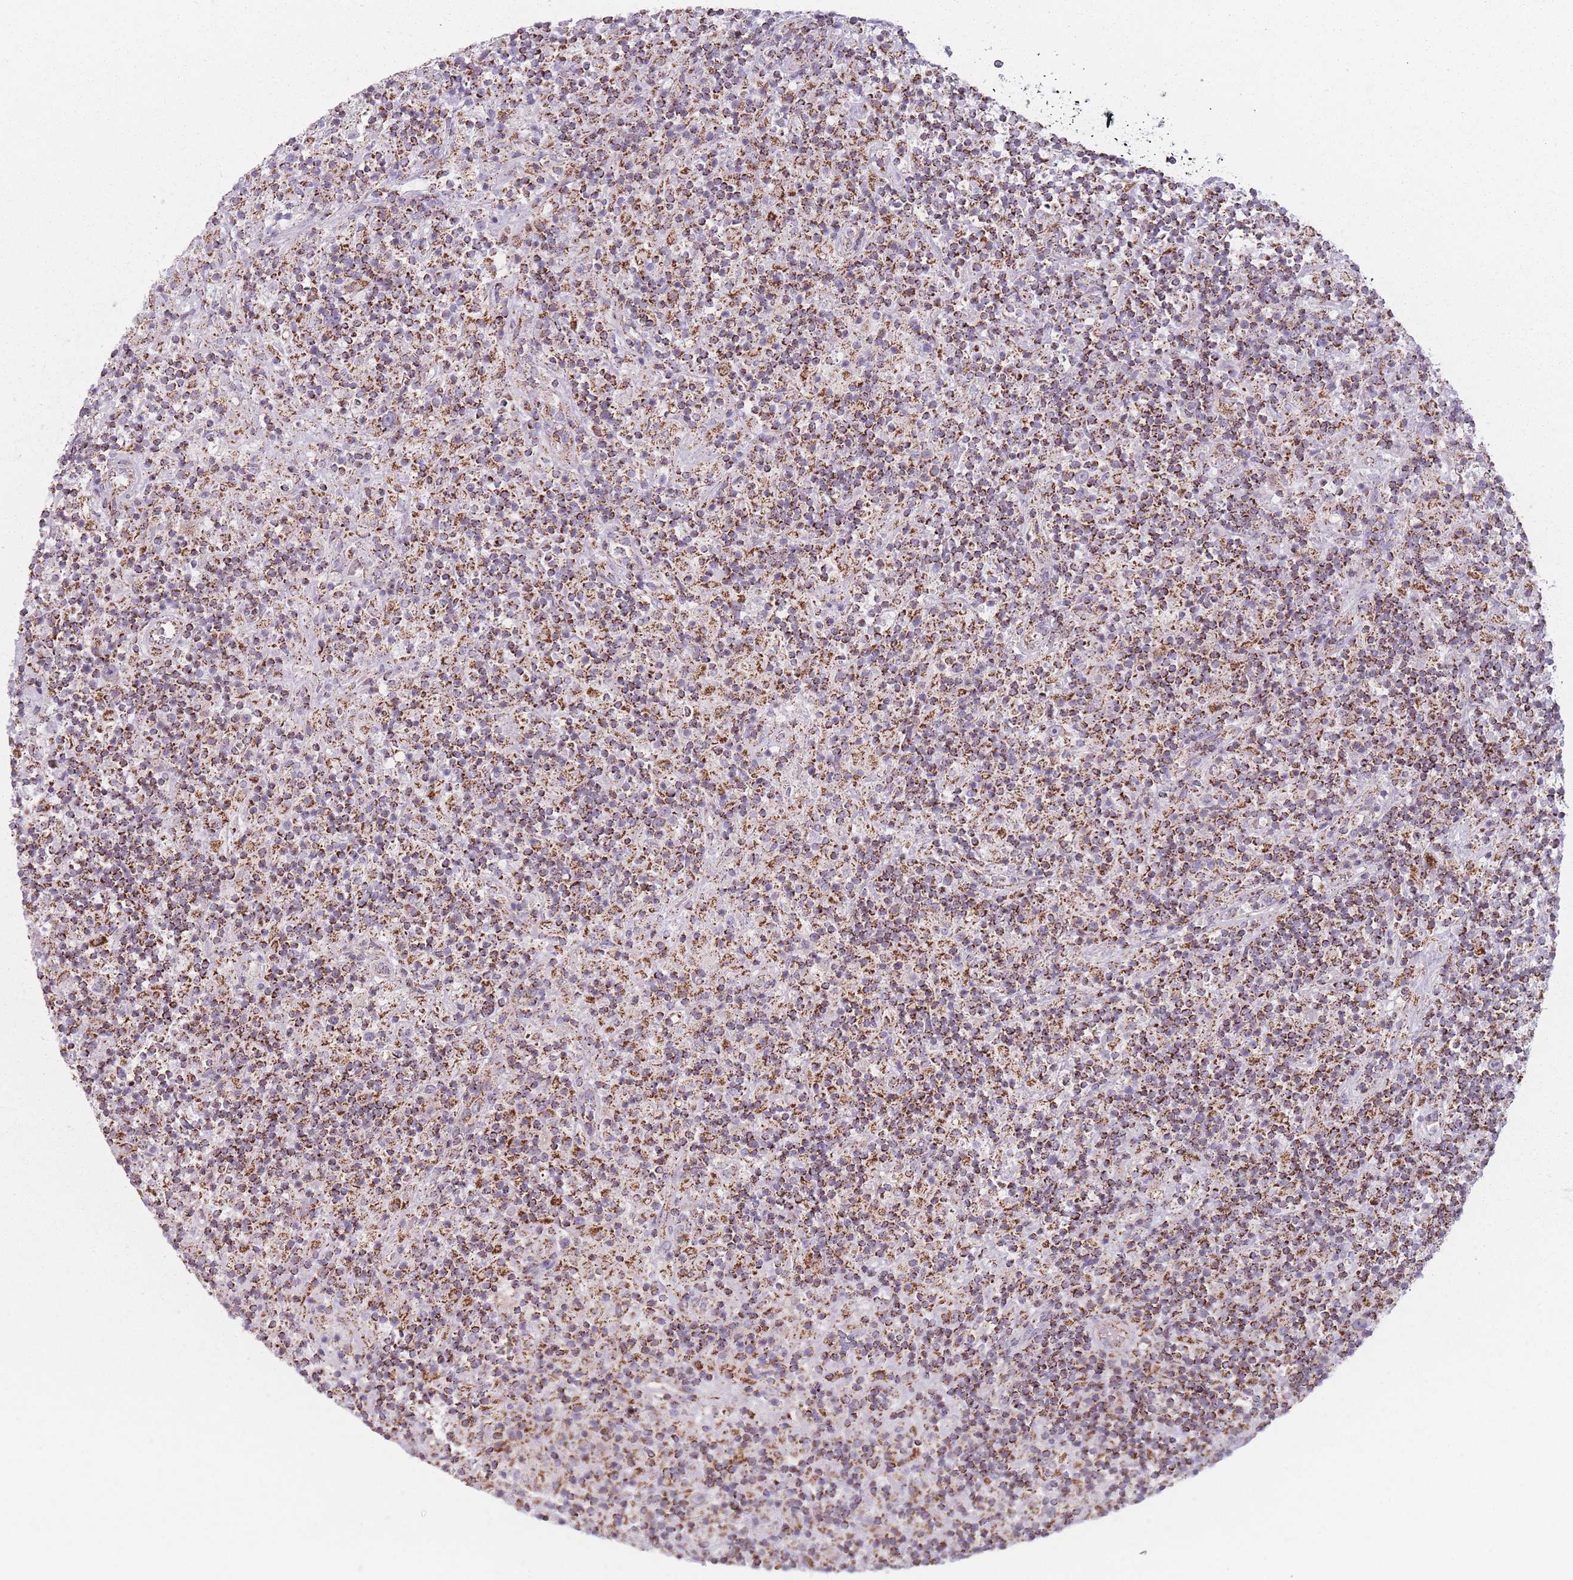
{"staining": {"intensity": "moderate", "quantity": ">75%", "location": "cytoplasmic/membranous"}, "tissue": "lymphoma", "cell_type": "Tumor cells", "image_type": "cancer", "snomed": [{"axis": "morphology", "description": "Hodgkin's disease, NOS"}, {"axis": "topography", "description": "Lymph node"}], "caption": "High-magnification brightfield microscopy of lymphoma stained with DAB (brown) and counterstained with hematoxylin (blue). tumor cells exhibit moderate cytoplasmic/membranous staining is present in about>75% of cells.", "gene": "DCHS1", "patient": {"sex": "male", "age": 70}}